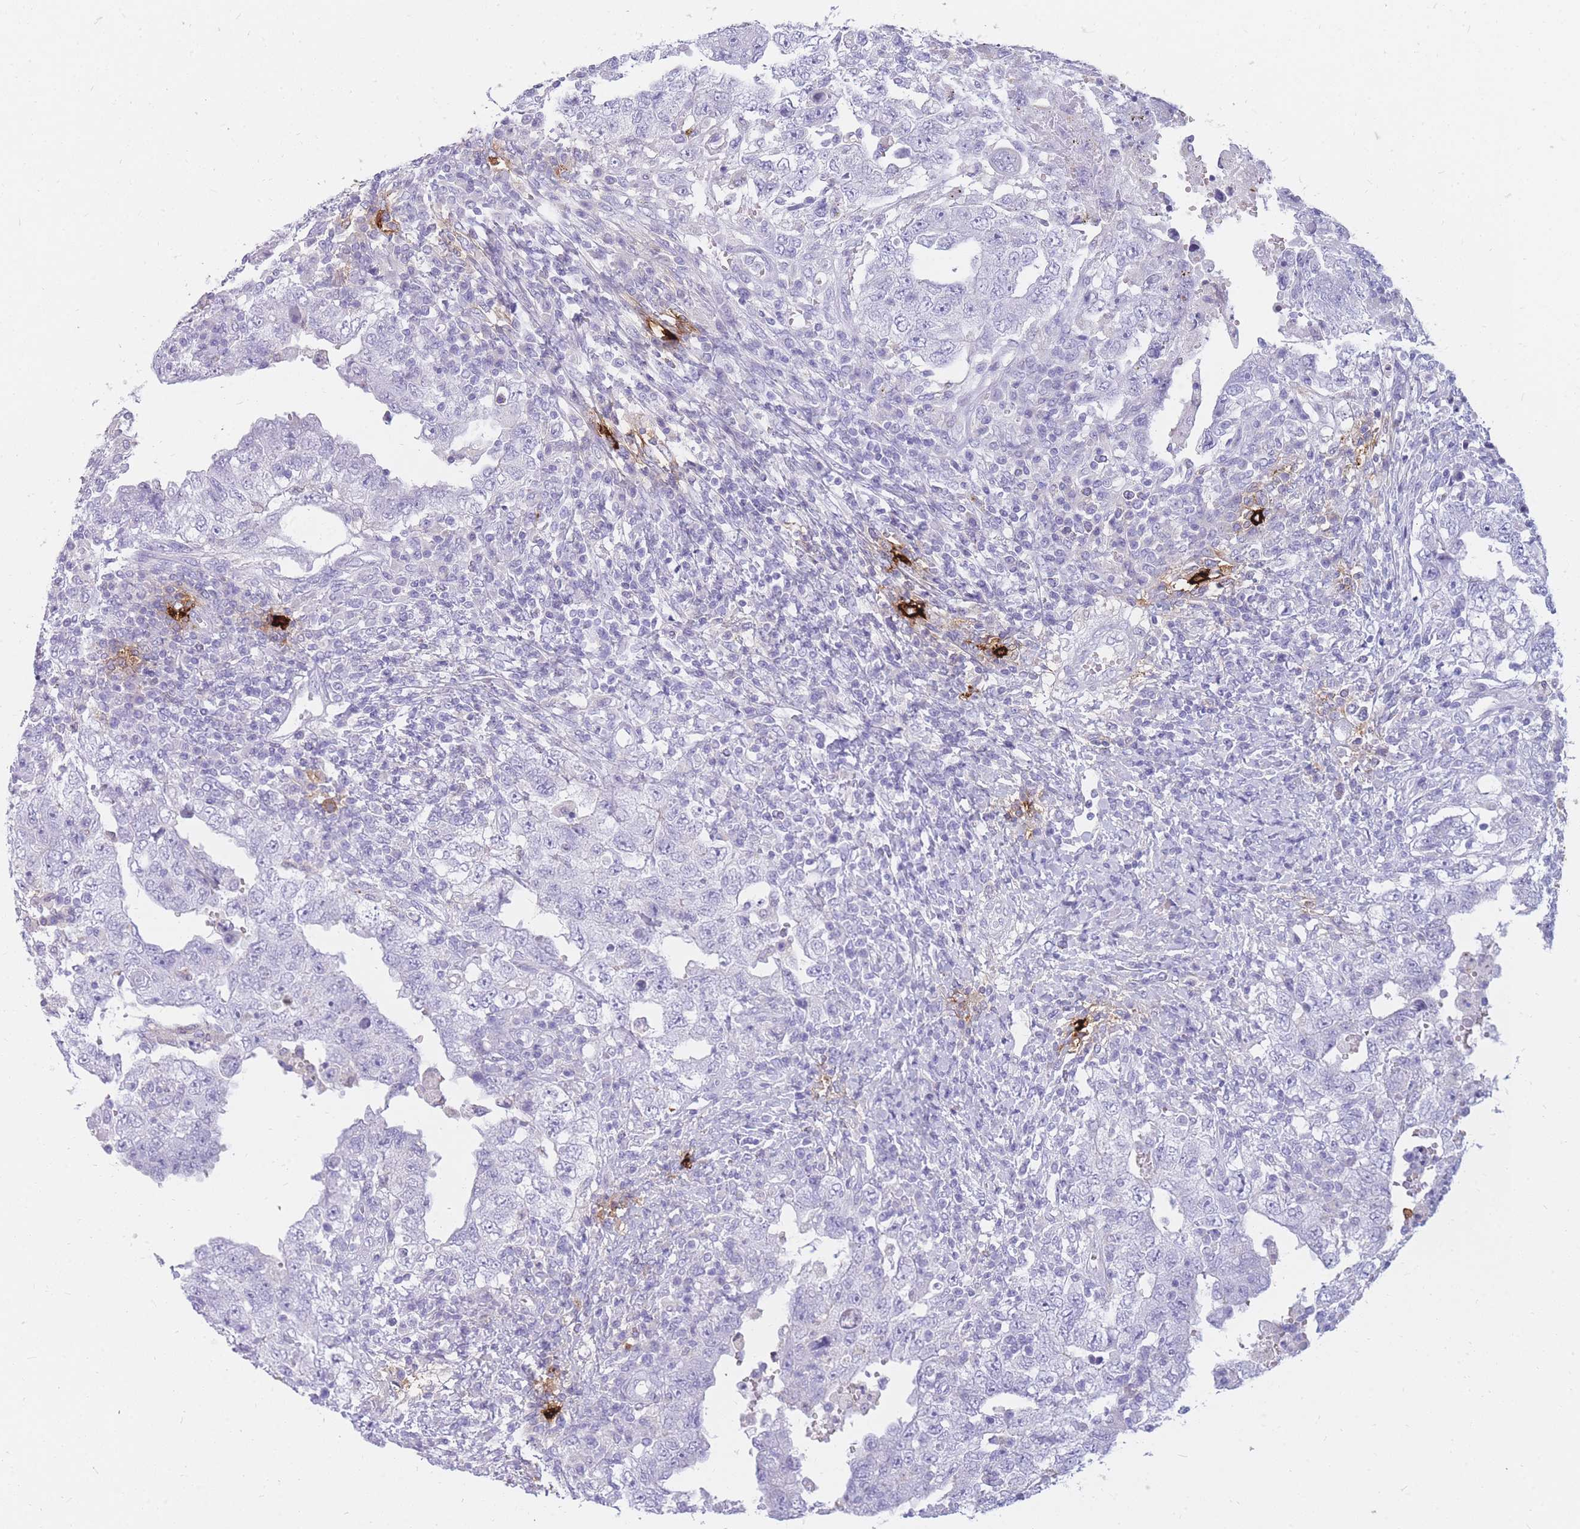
{"staining": {"intensity": "negative", "quantity": "none", "location": "none"}, "tissue": "testis cancer", "cell_type": "Tumor cells", "image_type": "cancer", "snomed": [{"axis": "morphology", "description": "Carcinoma, Embryonal, NOS"}, {"axis": "topography", "description": "Testis"}], "caption": "DAB immunohistochemical staining of human embryonal carcinoma (testis) reveals no significant positivity in tumor cells. (DAB immunohistochemistry (IHC), high magnification).", "gene": "TPSAB1", "patient": {"sex": "male", "age": 26}}